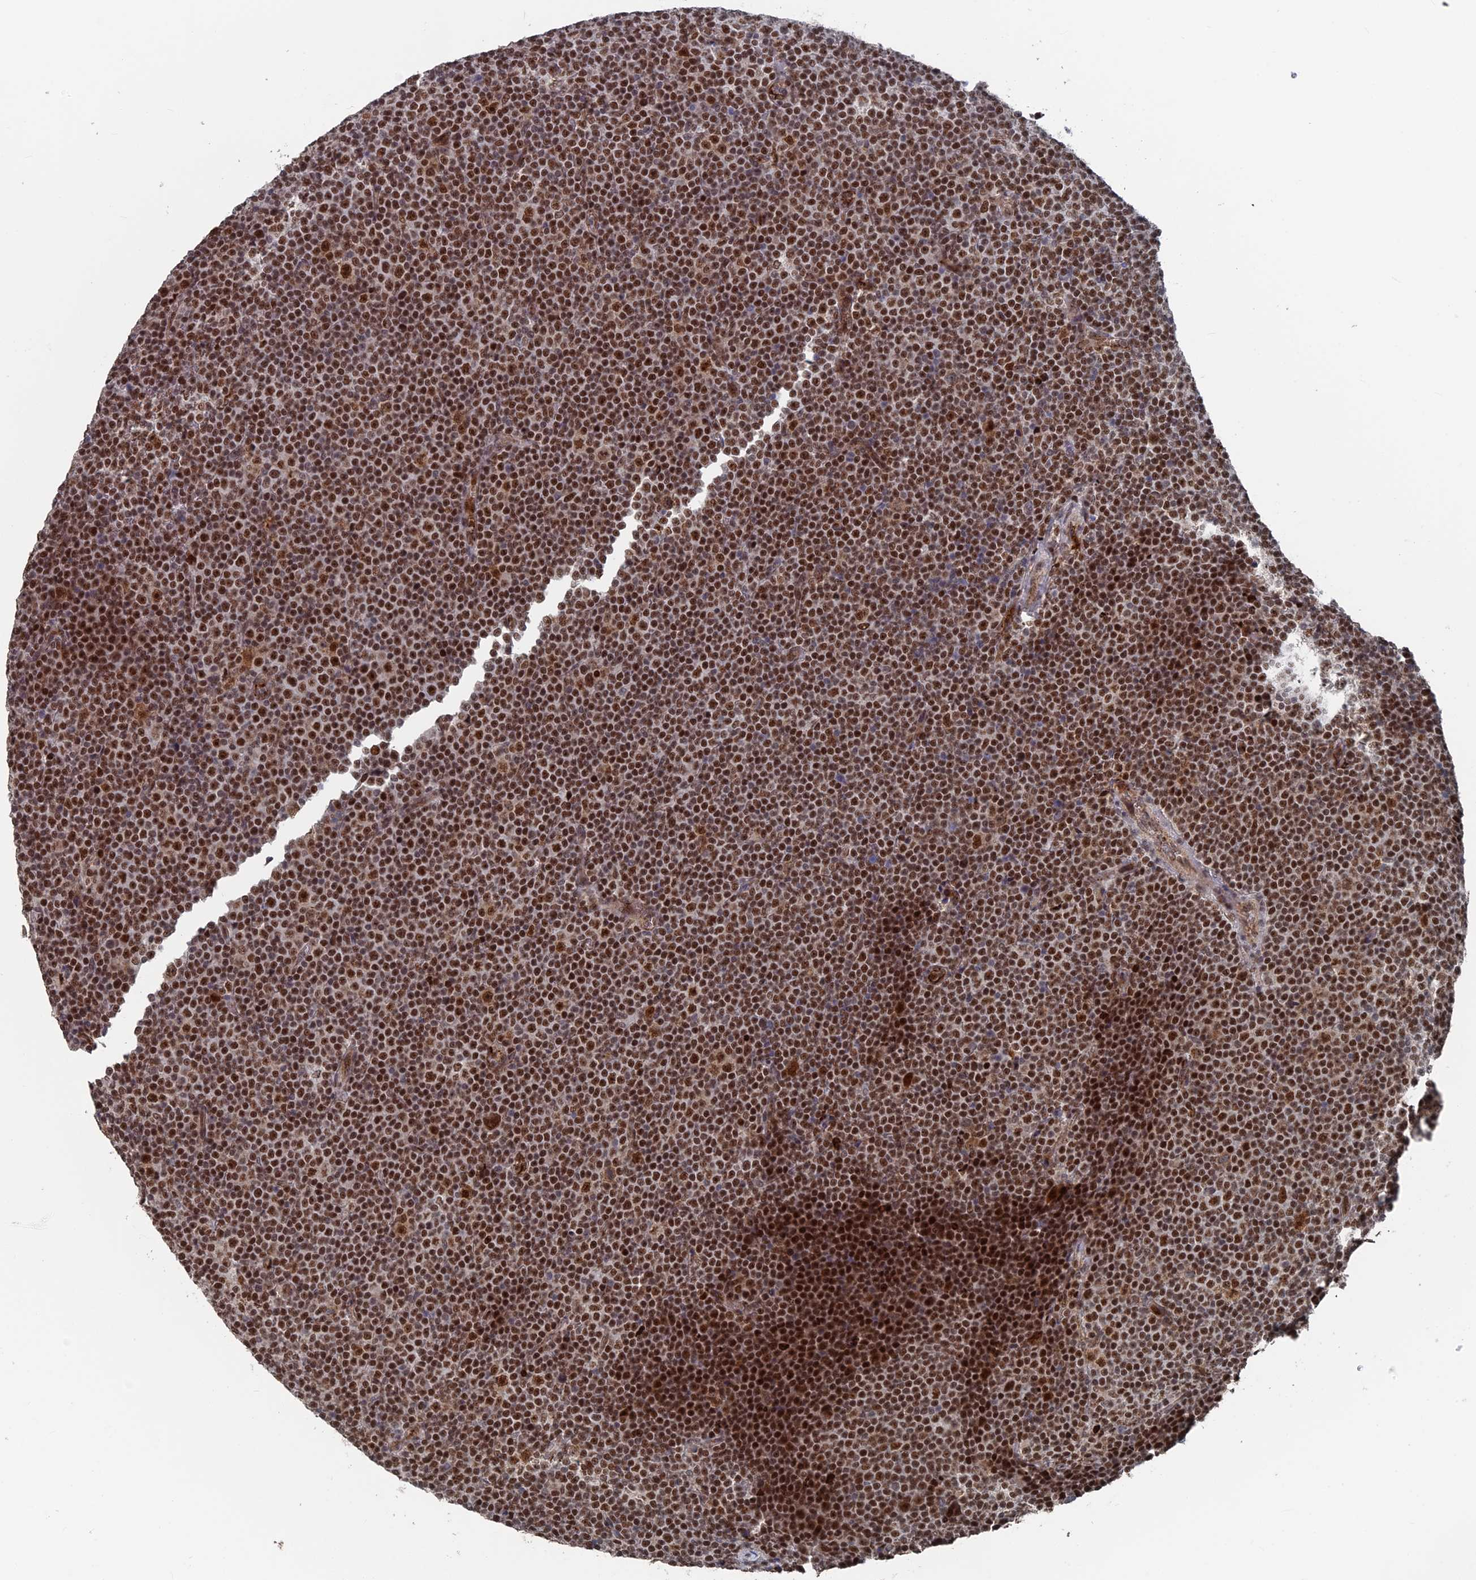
{"staining": {"intensity": "strong", "quantity": ">75%", "location": "nuclear"}, "tissue": "lymphoma", "cell_type": "Tumor cells", "image_type": "cancer", "snomed": [{"axis": "morphology", "description": "Malignant lymphoma, non-Hodgkin's type, Low grade"}, {"axis": "topography", "description": "Lymph node"}], "caption": "Protein analysis of lymphoma tissue displays strong nuclear expression in about >75% of tumor cells.", "gene": "SH3D21", "patient": {"sex": "female", "age": 67}}